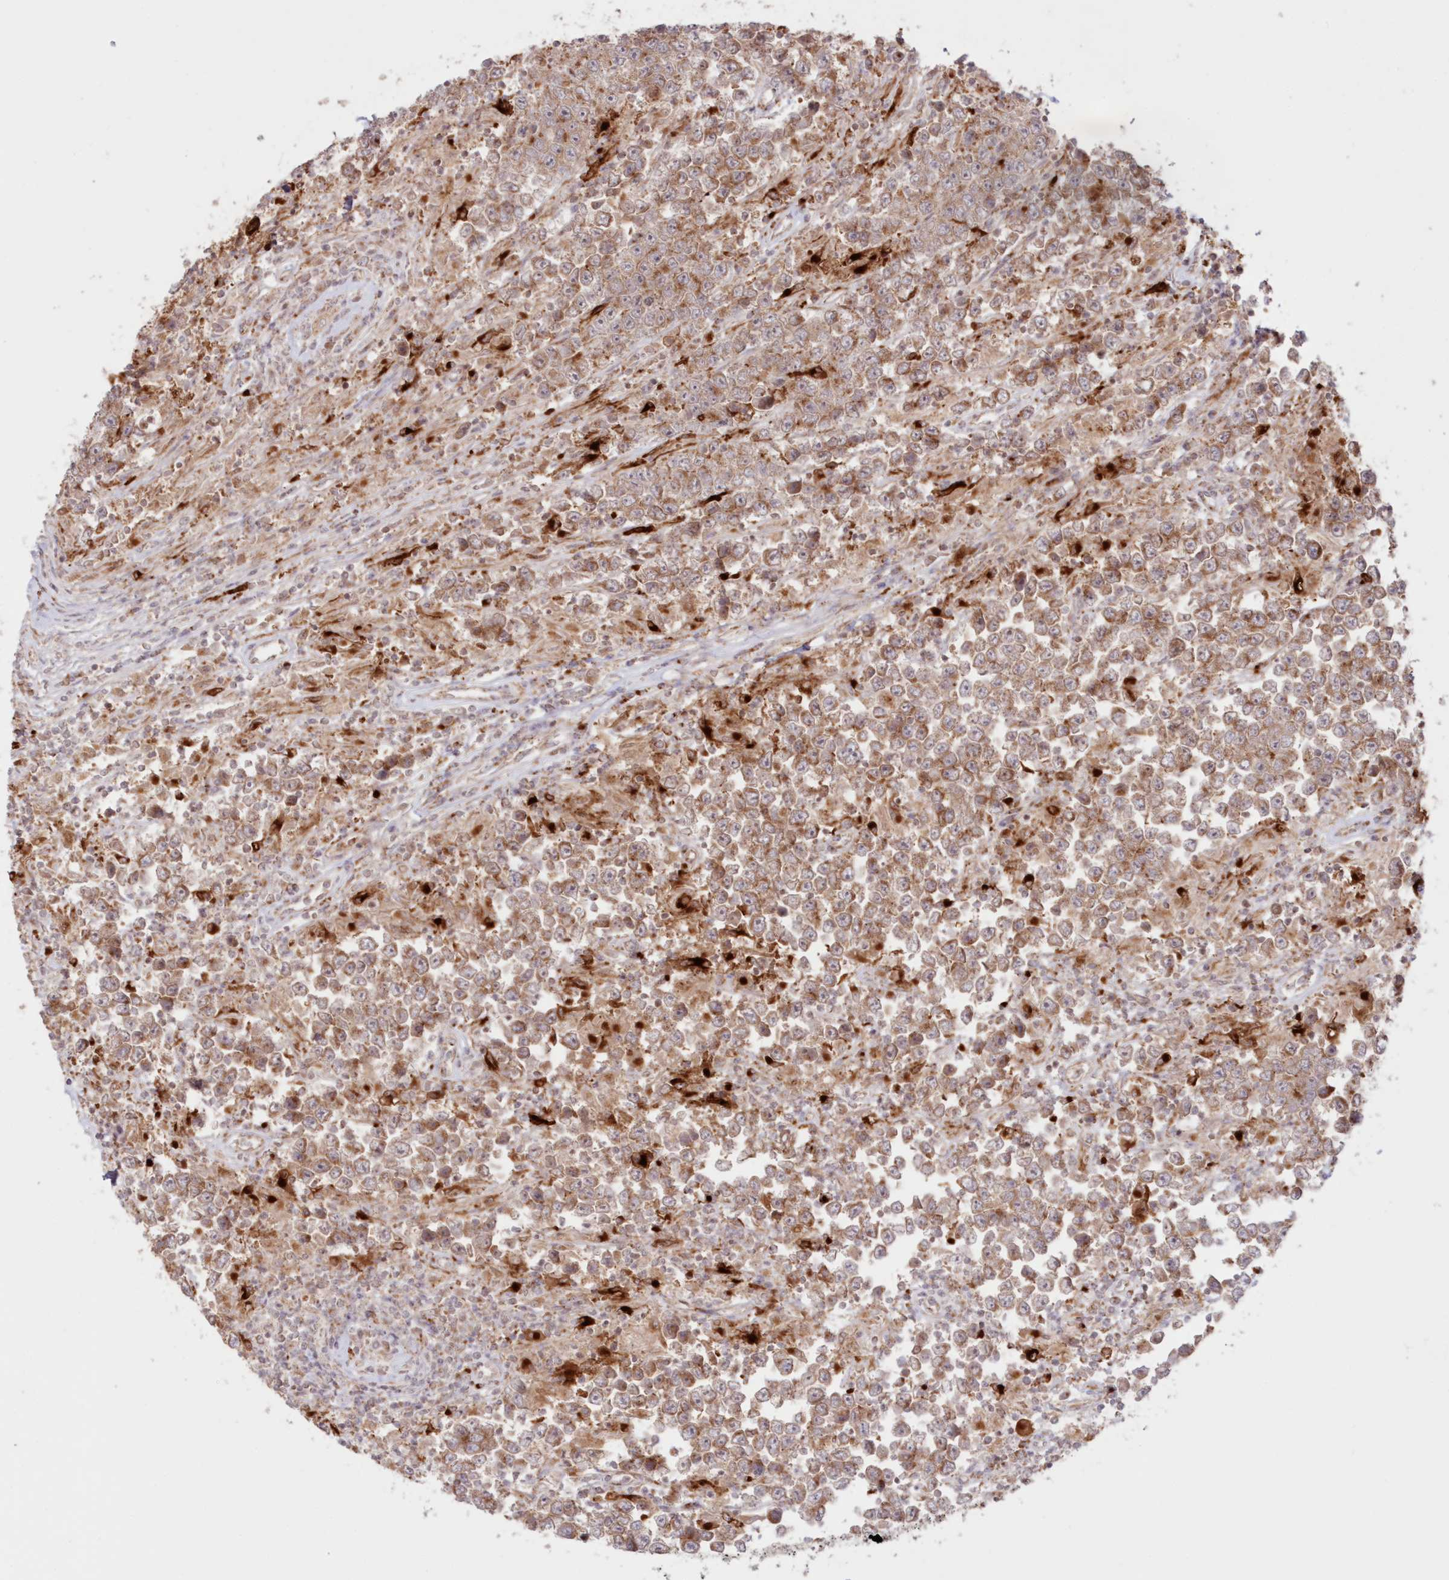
{"staining": {"intensity": "moderate", "quantity": ">75%", "location": "cytoplasmic/membranous"}, "tissue": "testis cancer", "cell_type": "Tumor cells", "image_type": "cancer", "snomed": [{"axis": "morphology", "description": "Normal tissue, NOS"}, {"axis": "morphology", "description": "Urothelial carcinoma, High grade"}, {"axis": "morphology", "description": "Seminoma, NOS"}, {"axis": "morphology", "description": "Carcinoma, Embryonal, NOS"}, {"axis": "topography", "description": "Urinary bladder"}, {"axis": "topography", "description": "Testis"}], "caption": "Seminoma (testis) stained with immunohistochemistry shows moderate cytoplasmic/membranous staining in about >75% of tumor cells.", "gene": "ABCC3", "patient": {"sex": "male", "age": 41}}